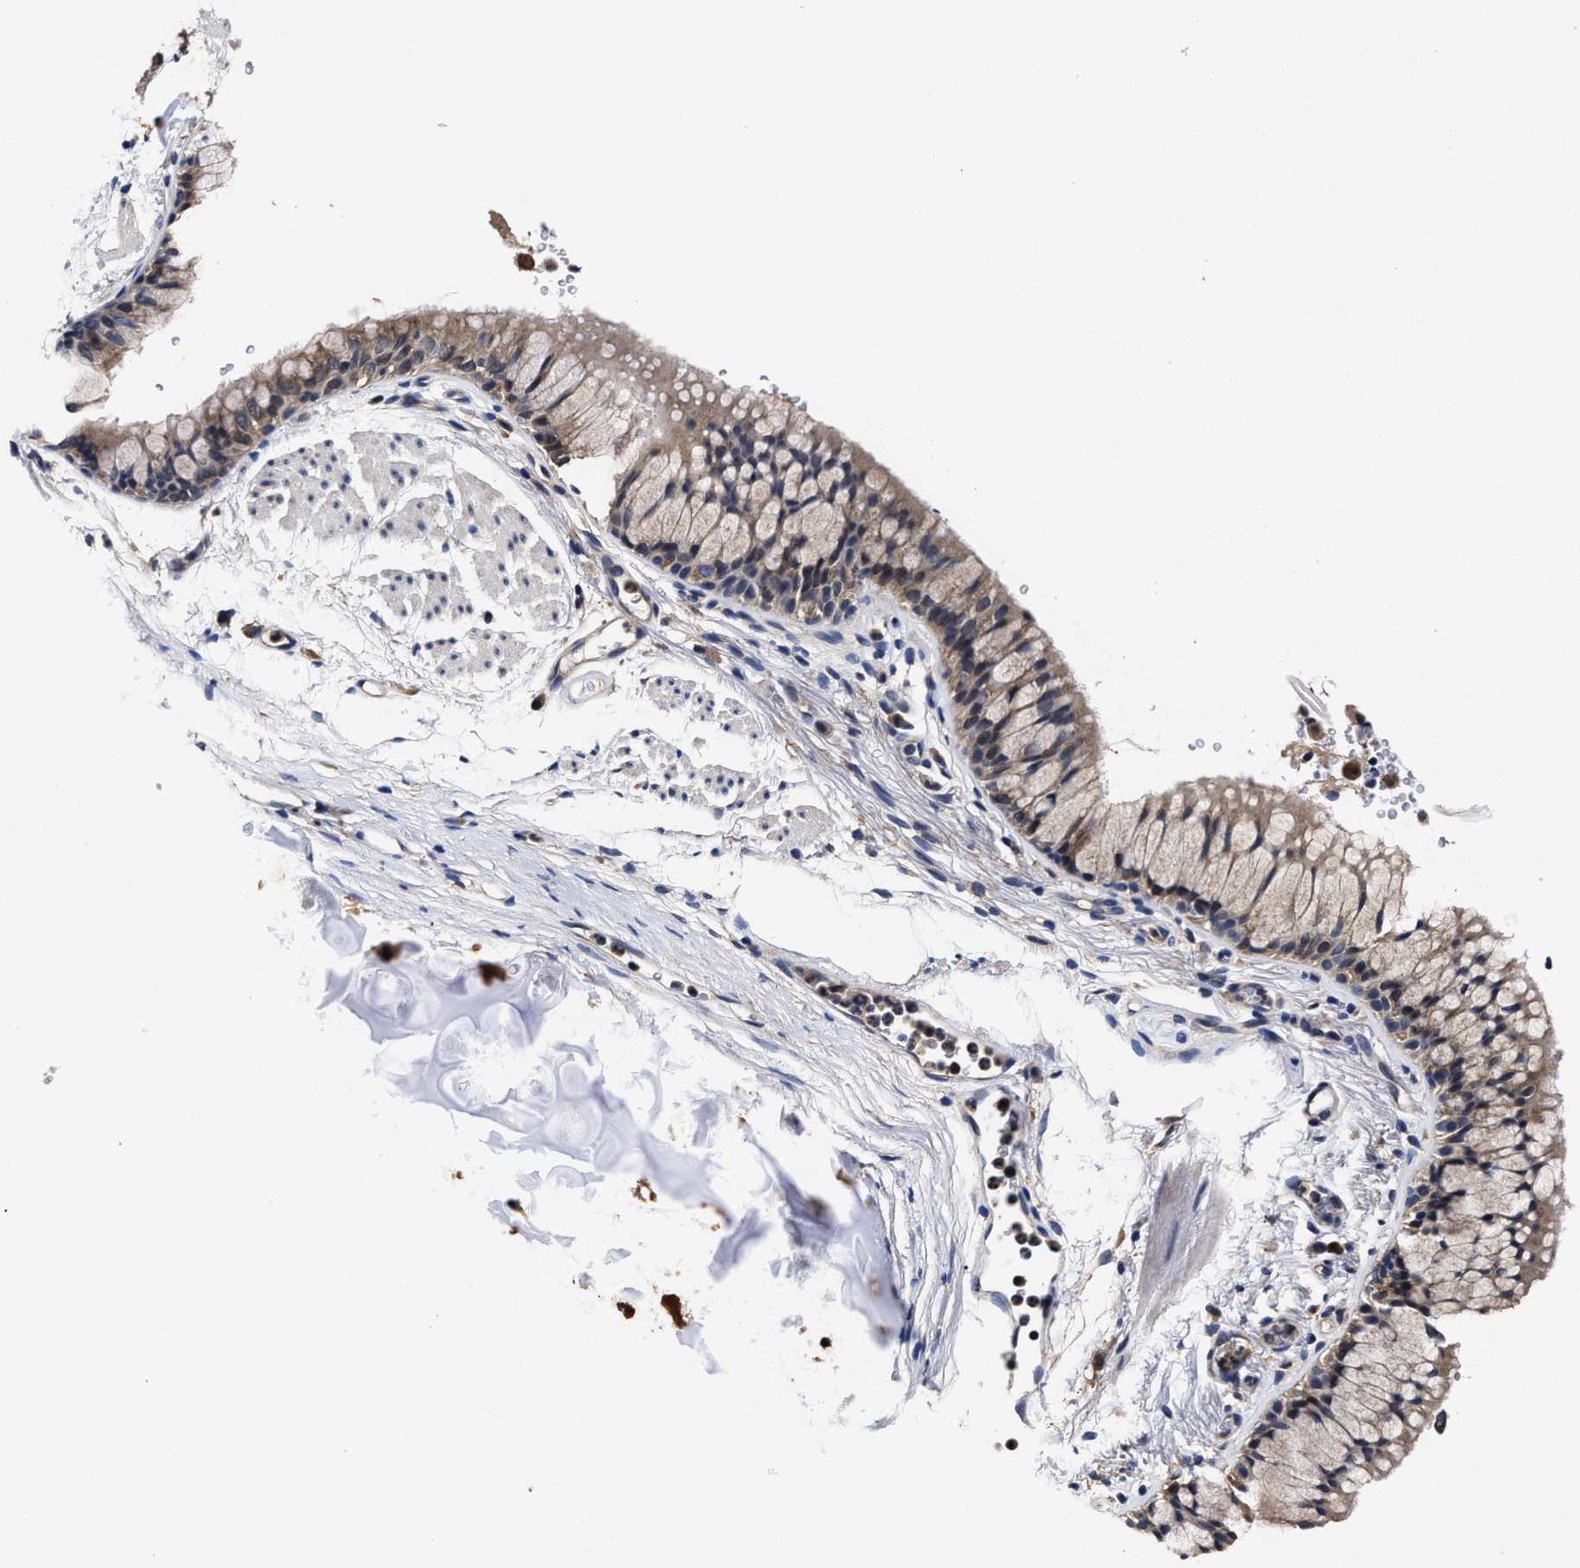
{"staining": {"intensity": "moderate", "quantity": ">75%", "location": "cytoplasmic/membranous"}, "tissue": "bronchus", "cell_type": "Respiratory epithelial cells", "image_type": "normal", "snomed": [{"axis": "morphology", "description": "Normal tissue, NOS"}, {"axis": "topography", "description": "Cartilage tissue"}, {"axis": "topography", "description": "Bronchus"}], "caption": "A high-resolution histopathology image shows IHC staining of unremarkable bronchus, which displays moderate cytoplasmic/membranous positivity in about >75% of respiratory epithelial cells. (Brightfield microscopy of DAB IHC at high magnification).", "gene": "SOCS5", "patient": {"sex": "female", "age": 53}}